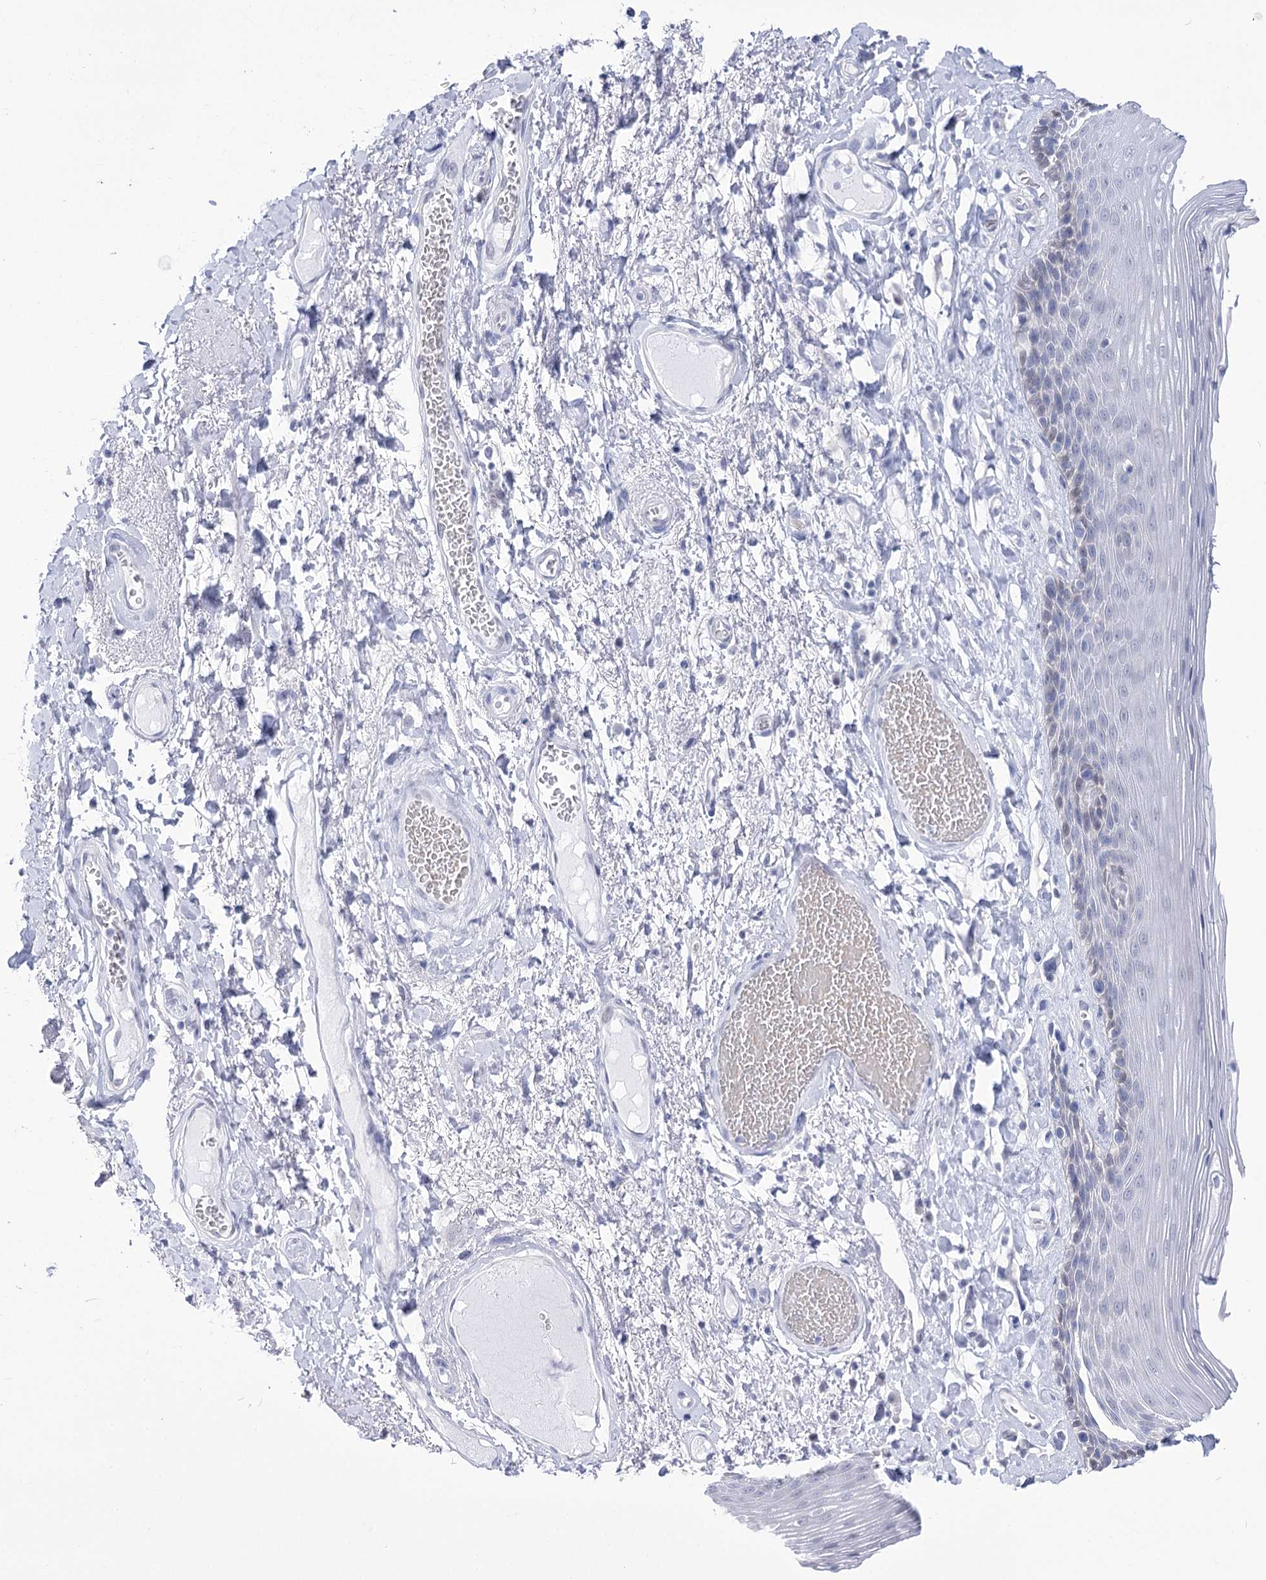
{"staining": {"intensity": "negative", "quantity": "none", "location": "none"}, "tissue": "skin", "cell_type": "Epidermal cells", "image_type": "normal", "snomed": [{"axis": "morphology", "description": "Normal tissue, NOS"}, {"axis": "topography", "description": "Anal"}], "caption": "The immunohistochemistry micrograph has no significant staining in epidermal cells of skin.", "gene": "UBA6", "patient": {"sex": "male", "age": 69}}